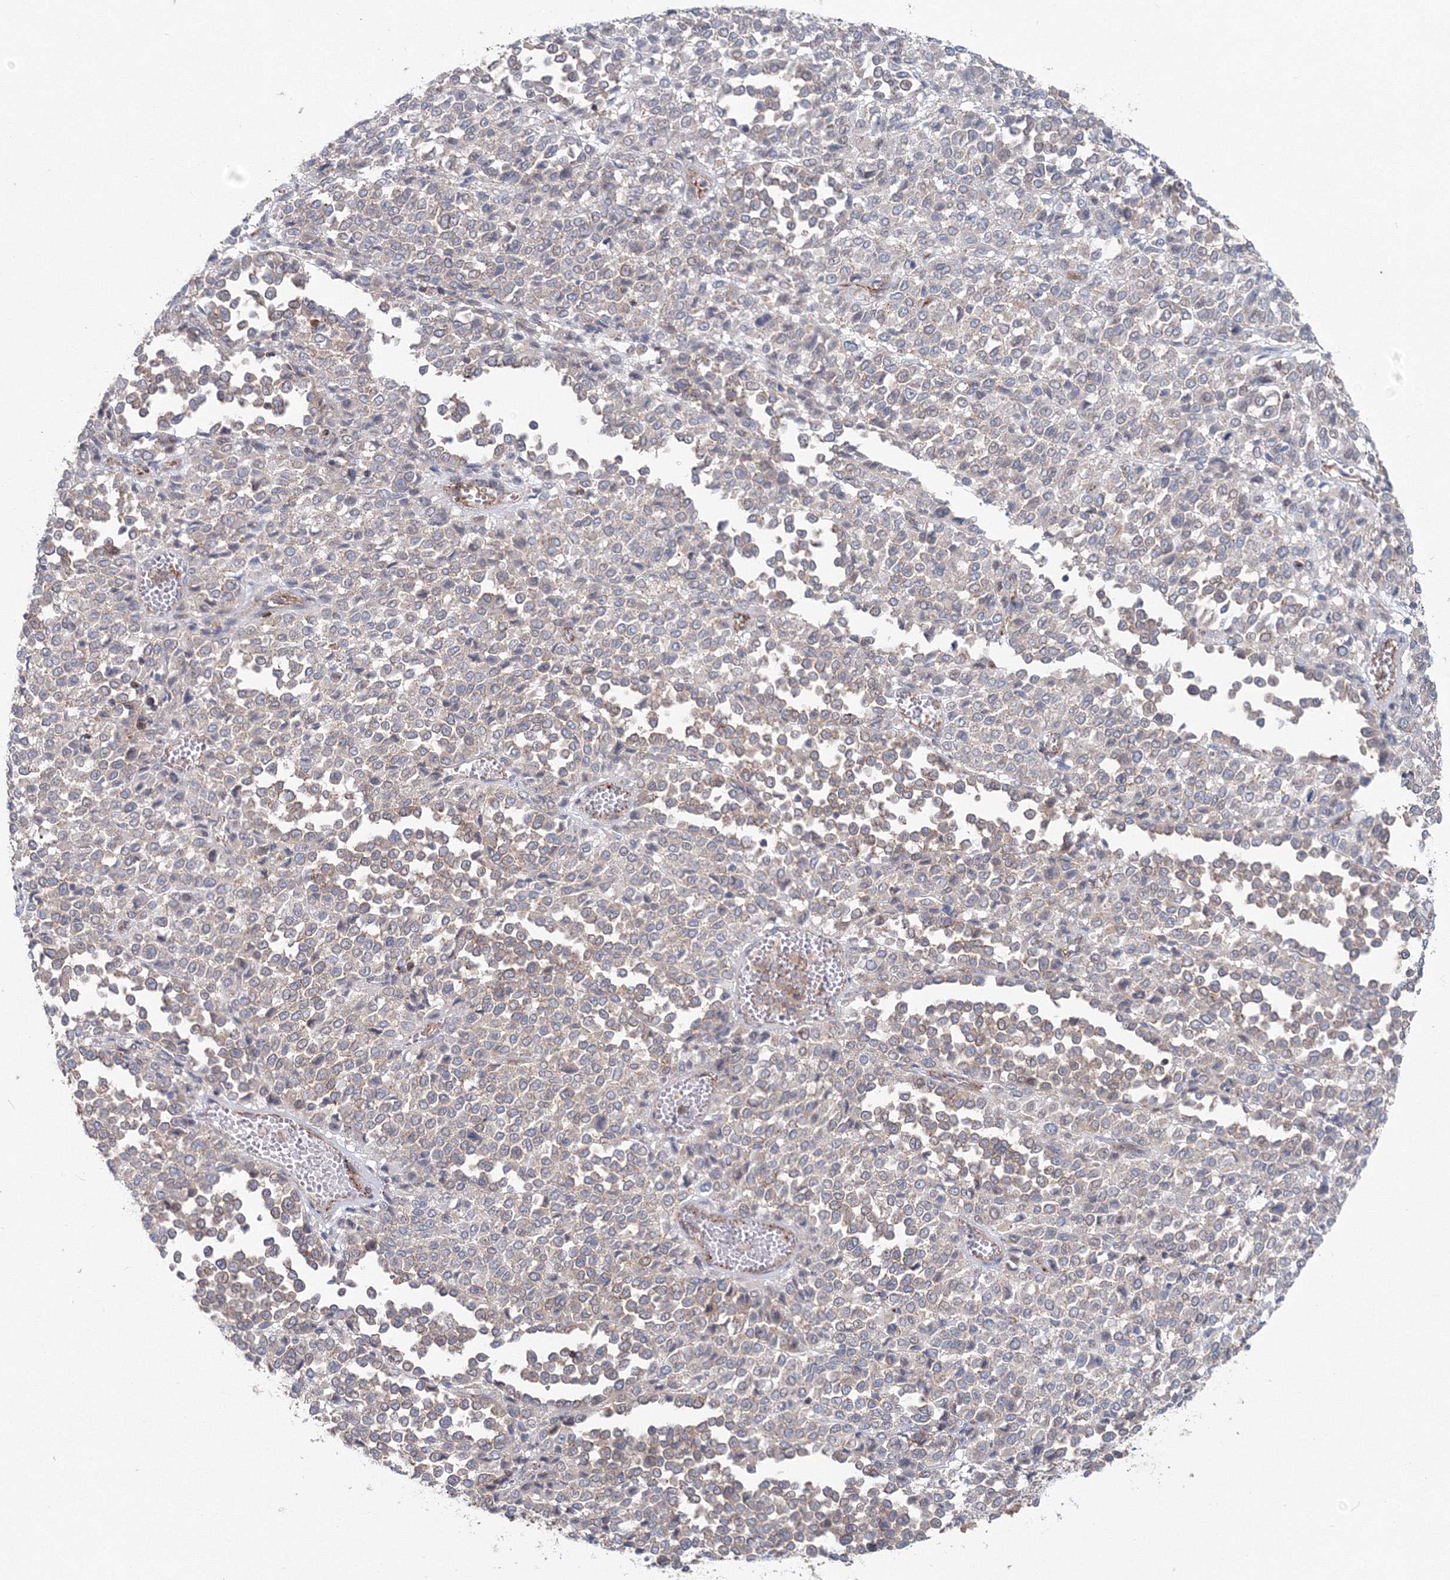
{"staining": {"intensity": "weak", "quantity": "<25%", "location": "cytoplasmic/membranous"}, "tissue": "melanoma", "cell_type": "Tumor cells", "image_type": "cancer", "snomed": [{"axis": "morphology", "description": "Malignant melanoma, Metastatic site"}, {"axis": "topography", "description": "Pancreas"}], "caption": "A photomicrograph of human melanoma is negative for staining in tumor cells.", "gene": "GGA2", "patient": {"sex": "female", "age": 30}}